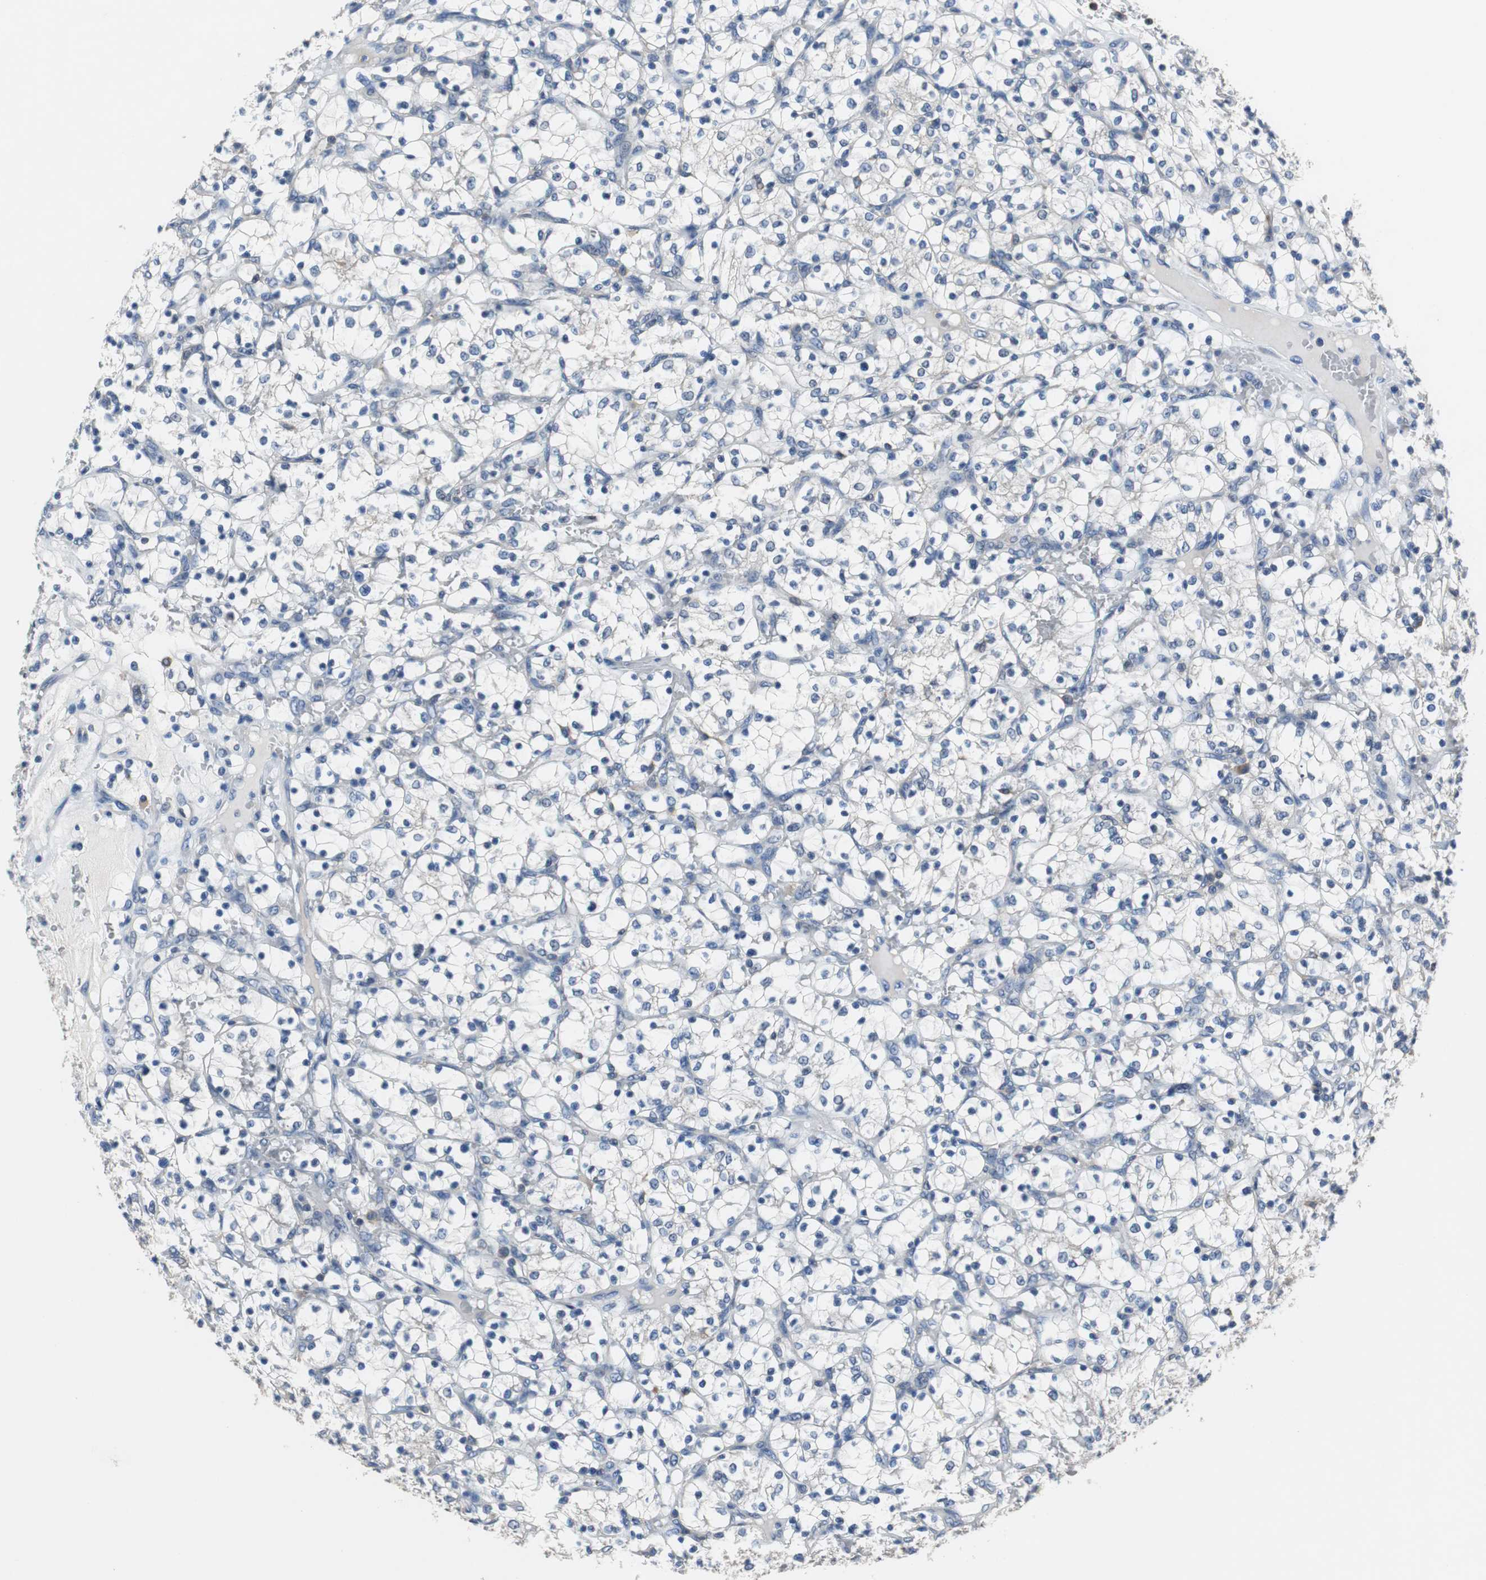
{"staining": {"intensity": "negative", "quantity": "none", "location": "none"}, "tissue": "renal cancer", "cell_type": "Tumor cells", "image_type": "cancer", "snomed": [{"axis": "morphology", "description": "Adenocarcinoma, NOS"}, {"axis": "topography", "description": "Kidney"}], "caption": "DAB (3,3'-diaminobenzidine) immunohistochemical staining of human renal cancer (adenocarcinoma) demonstrates no significant staining in tumor cells.", "gene": "PRKCA", "patient": {"sex": "female", "age": 69}}